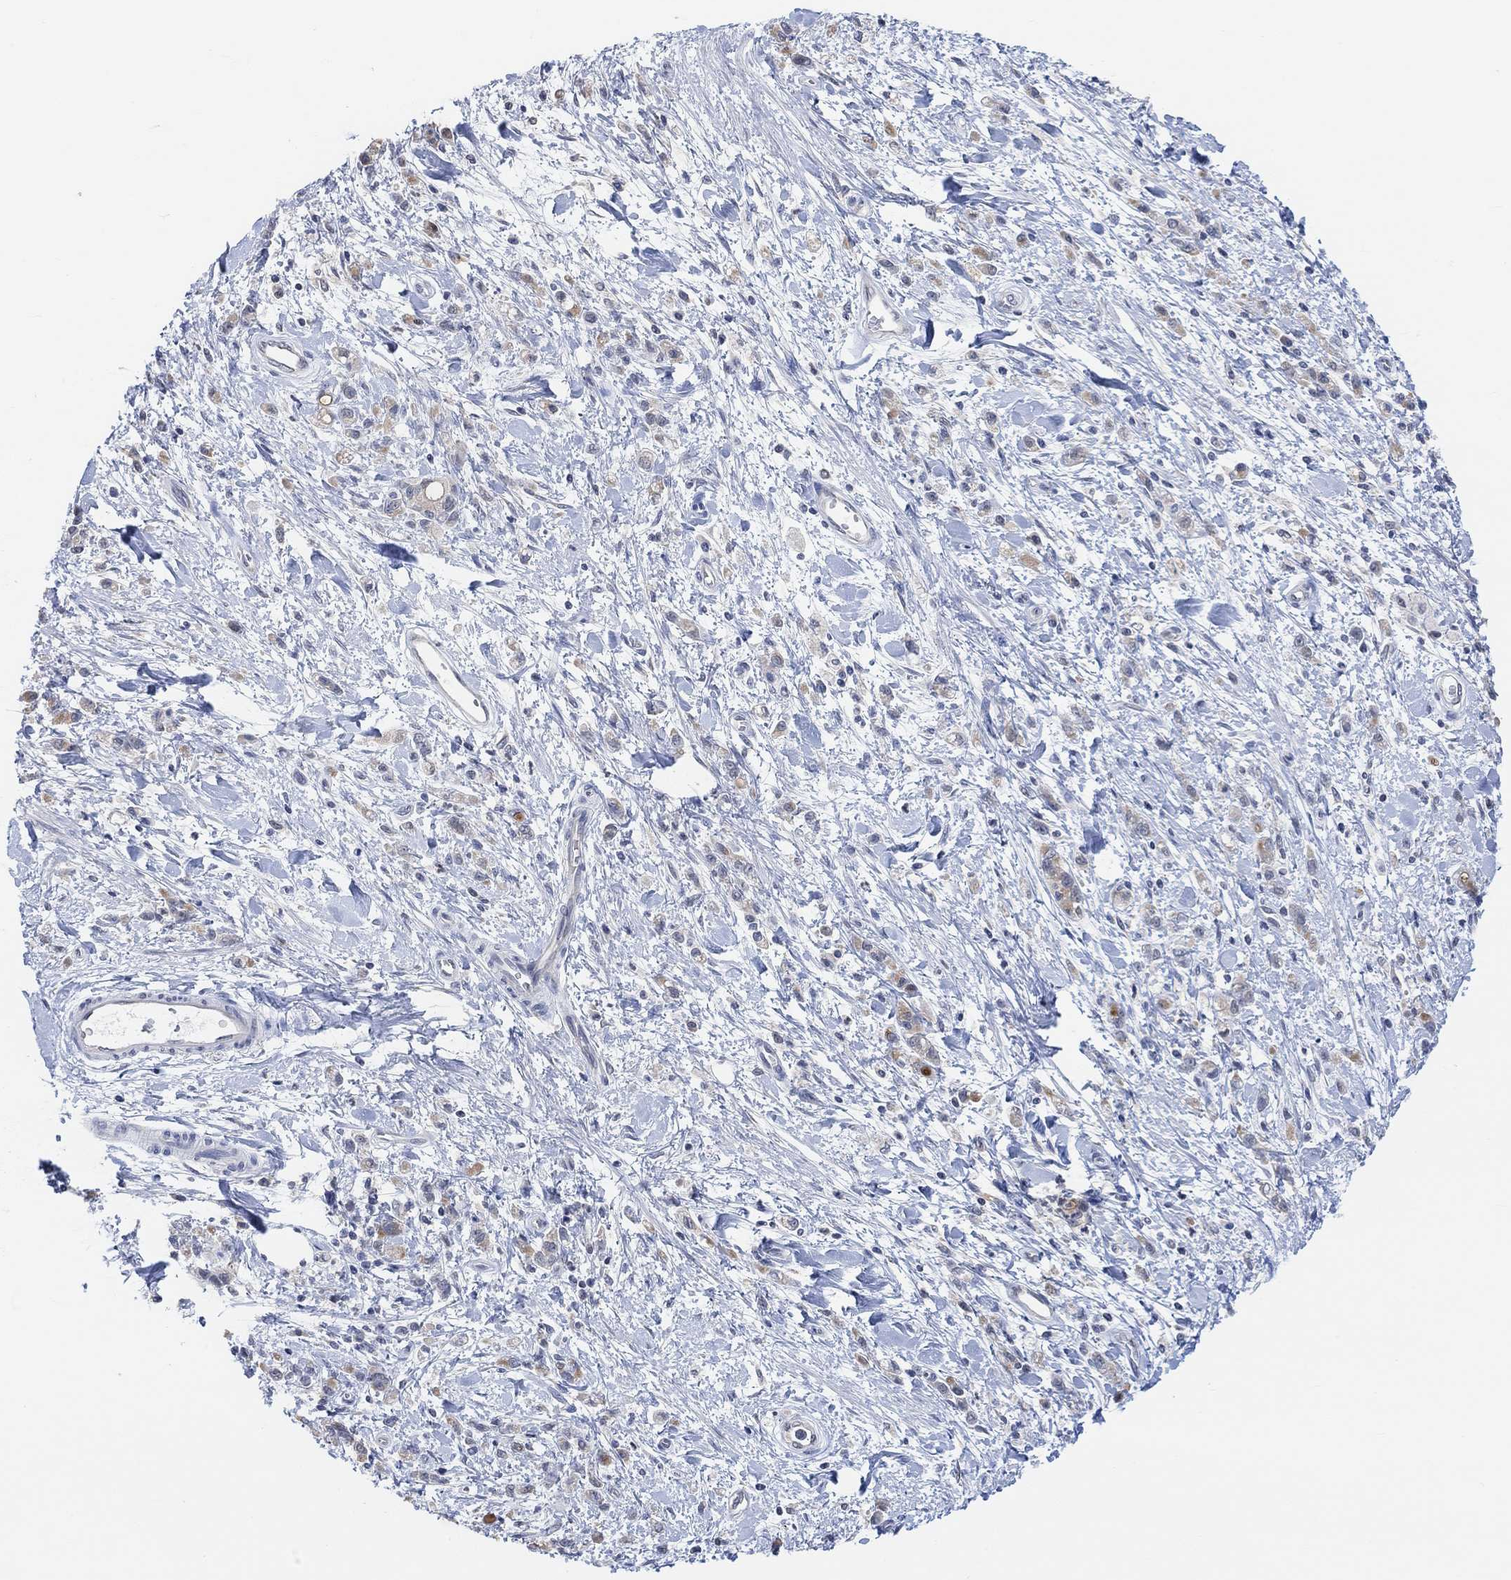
{"staining": {"intensity": "negative", "quantity": "none", "location": "none"}, "tissue": "stomach cancer", "cell_type": "Tumor cells", "image_type": "cancer", "snomed": [{"axis": "morphology", "description": "Adenocarcinoma, NOS"}, {"axis": "topography", "description": "Stomach"}], "caption": "A high-resolution micrograph shows IHC staining of stomach cancer (adenocarcinoma), which exhibits no significant positivity in tumor cells. (Brightfield microscopy of DAB immunohistochemistry (IHC) at high magnification).", "gene": "MUC1", "patient": {"sex": "male", "age": 77}}